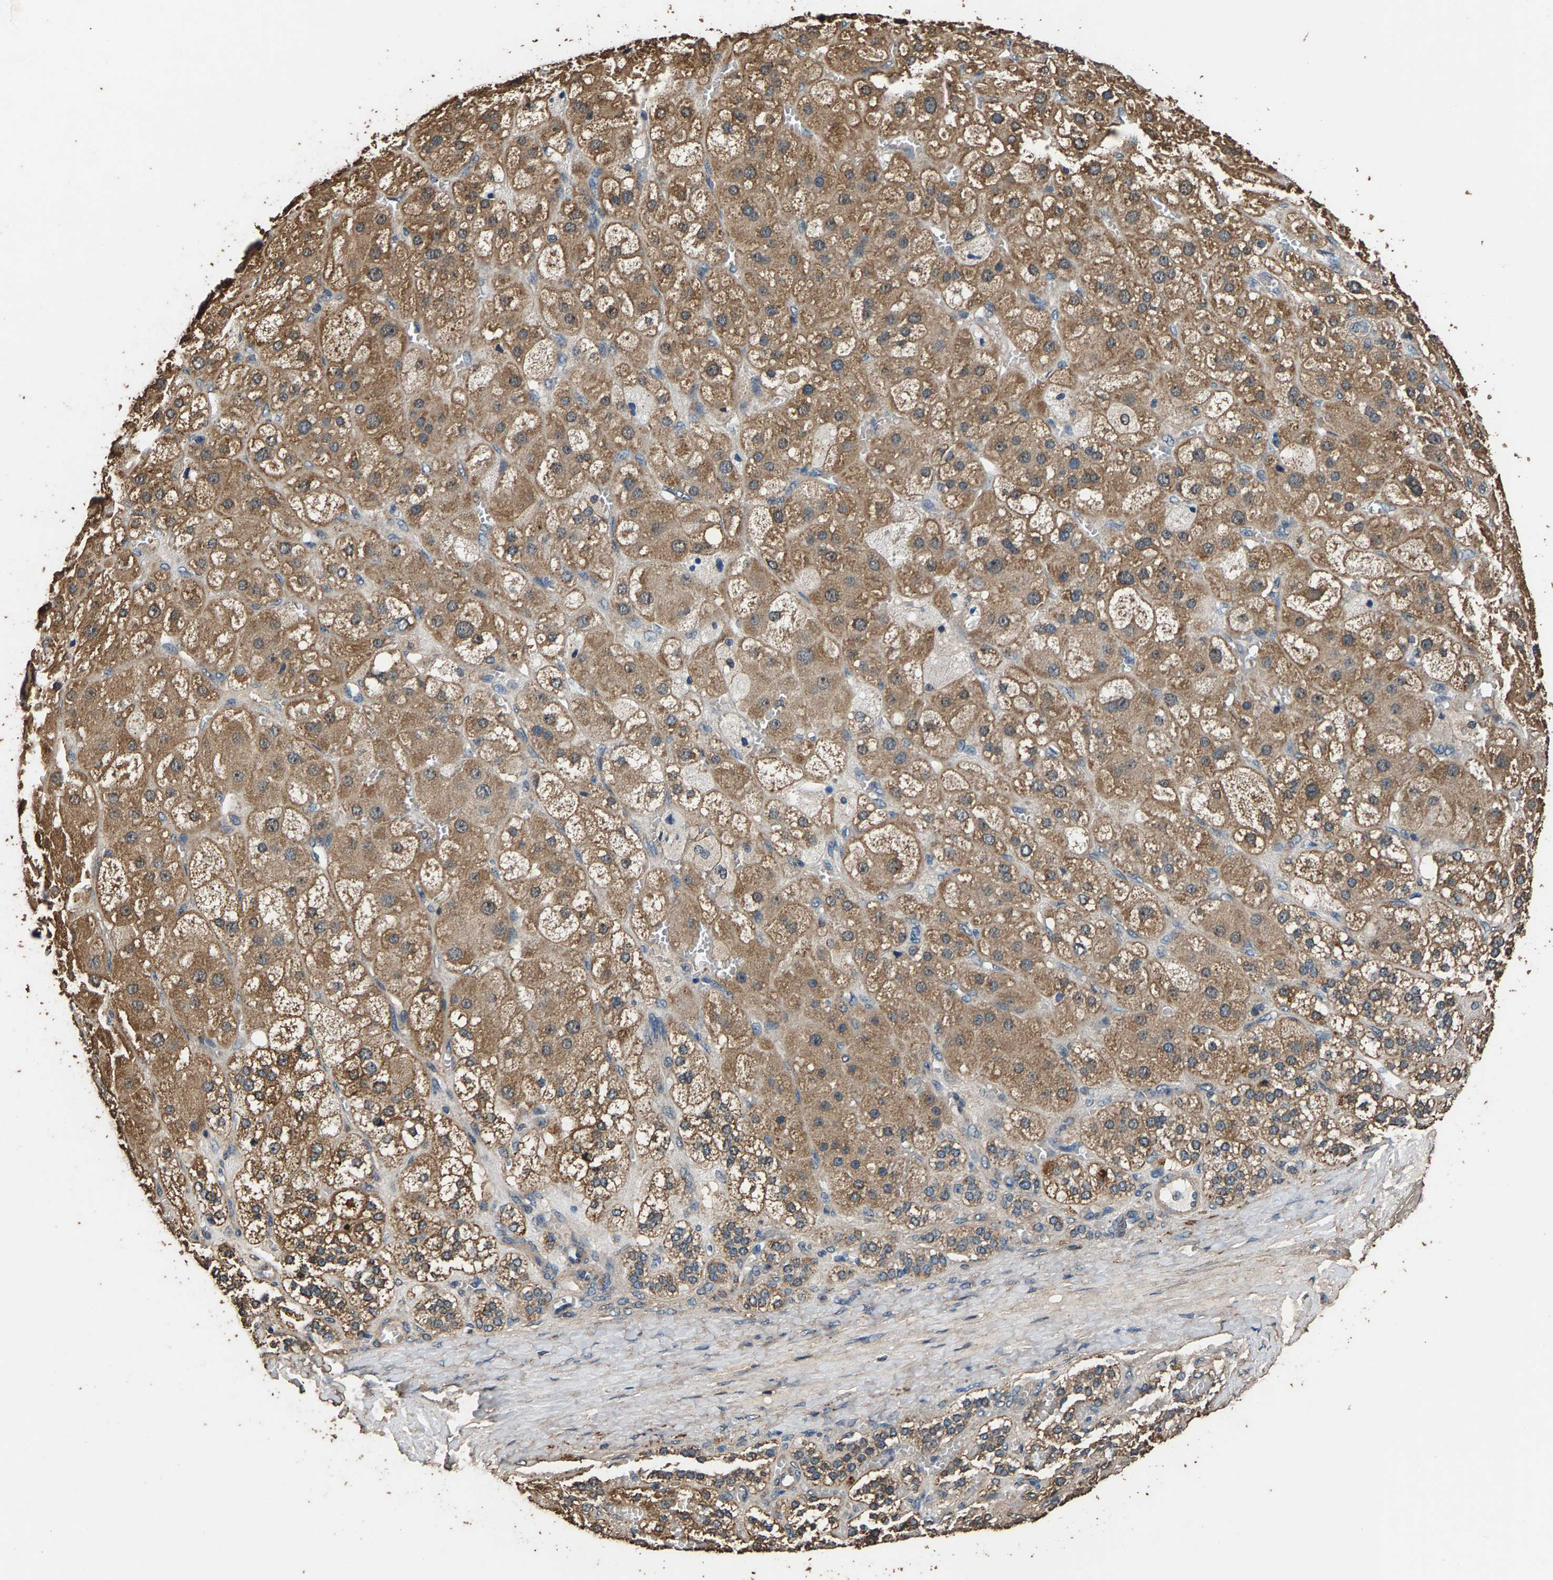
{"staining": {"intensity": "moderate", "quantity": ">75%", "location": "cytoplasmic/membranous"}, "tissue": "adrenal gland", "cell_type": "Glandular cells", "image_type": "normal", "snomed": [{"axis": "morphology", "description": "Normal tissue, NOS"}, {"axis": "topography", "description": "Adrenal gland"}], "caption": "This is an image of immunohistochemistry (IHC) staining of unremarkable adrenal gland, which shows moderate positivity in the cytoplasmic/membranous of glandular cells.", "gene": "MRPL27", "patient": {"sex": "female", "age": 47}}